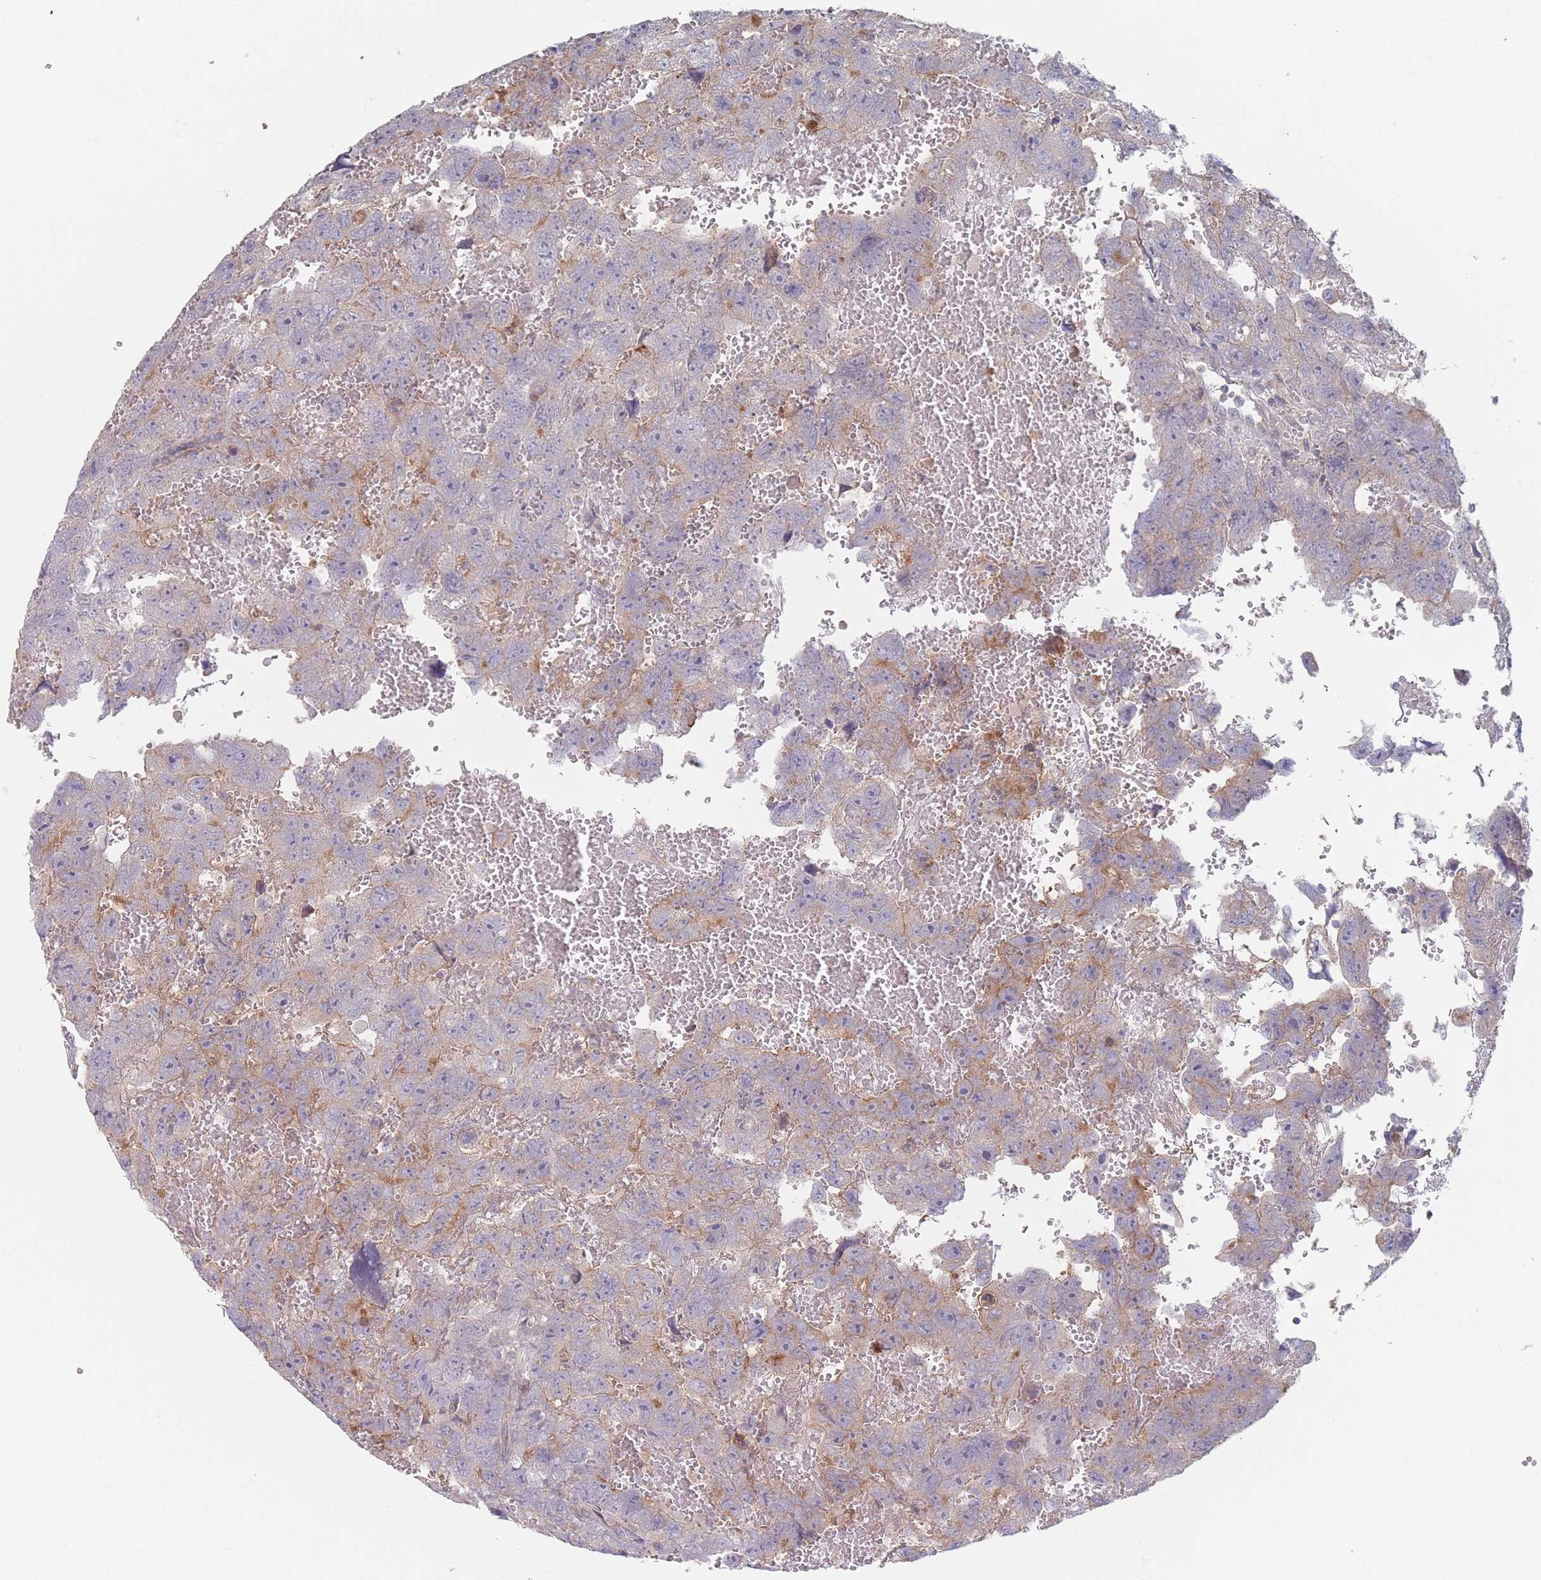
{"staining": {"intensity": "weak", "quantity": "<25%", "location": "cytoplasmic/membranous"}, "tissue": "testis cancer", "cell_type": "Tumor cells", "image_type": "cancer", "snomed": [{"axis": "morphology", "description": "Carcinoma, Embryonal, NOS"}, {"axis": "topography", "description": "Testis"}], "caption": "Immunohistochemistry (IHC) image of neoplastic tissue: testis cancer (embryonal carcinoma) stained with DAB (3,3'-diaminobenzidine) displays no significant protein positivity in tumor cells.", "gene": "PPM1A", "patient": {"sex": "male", "age": 45}}